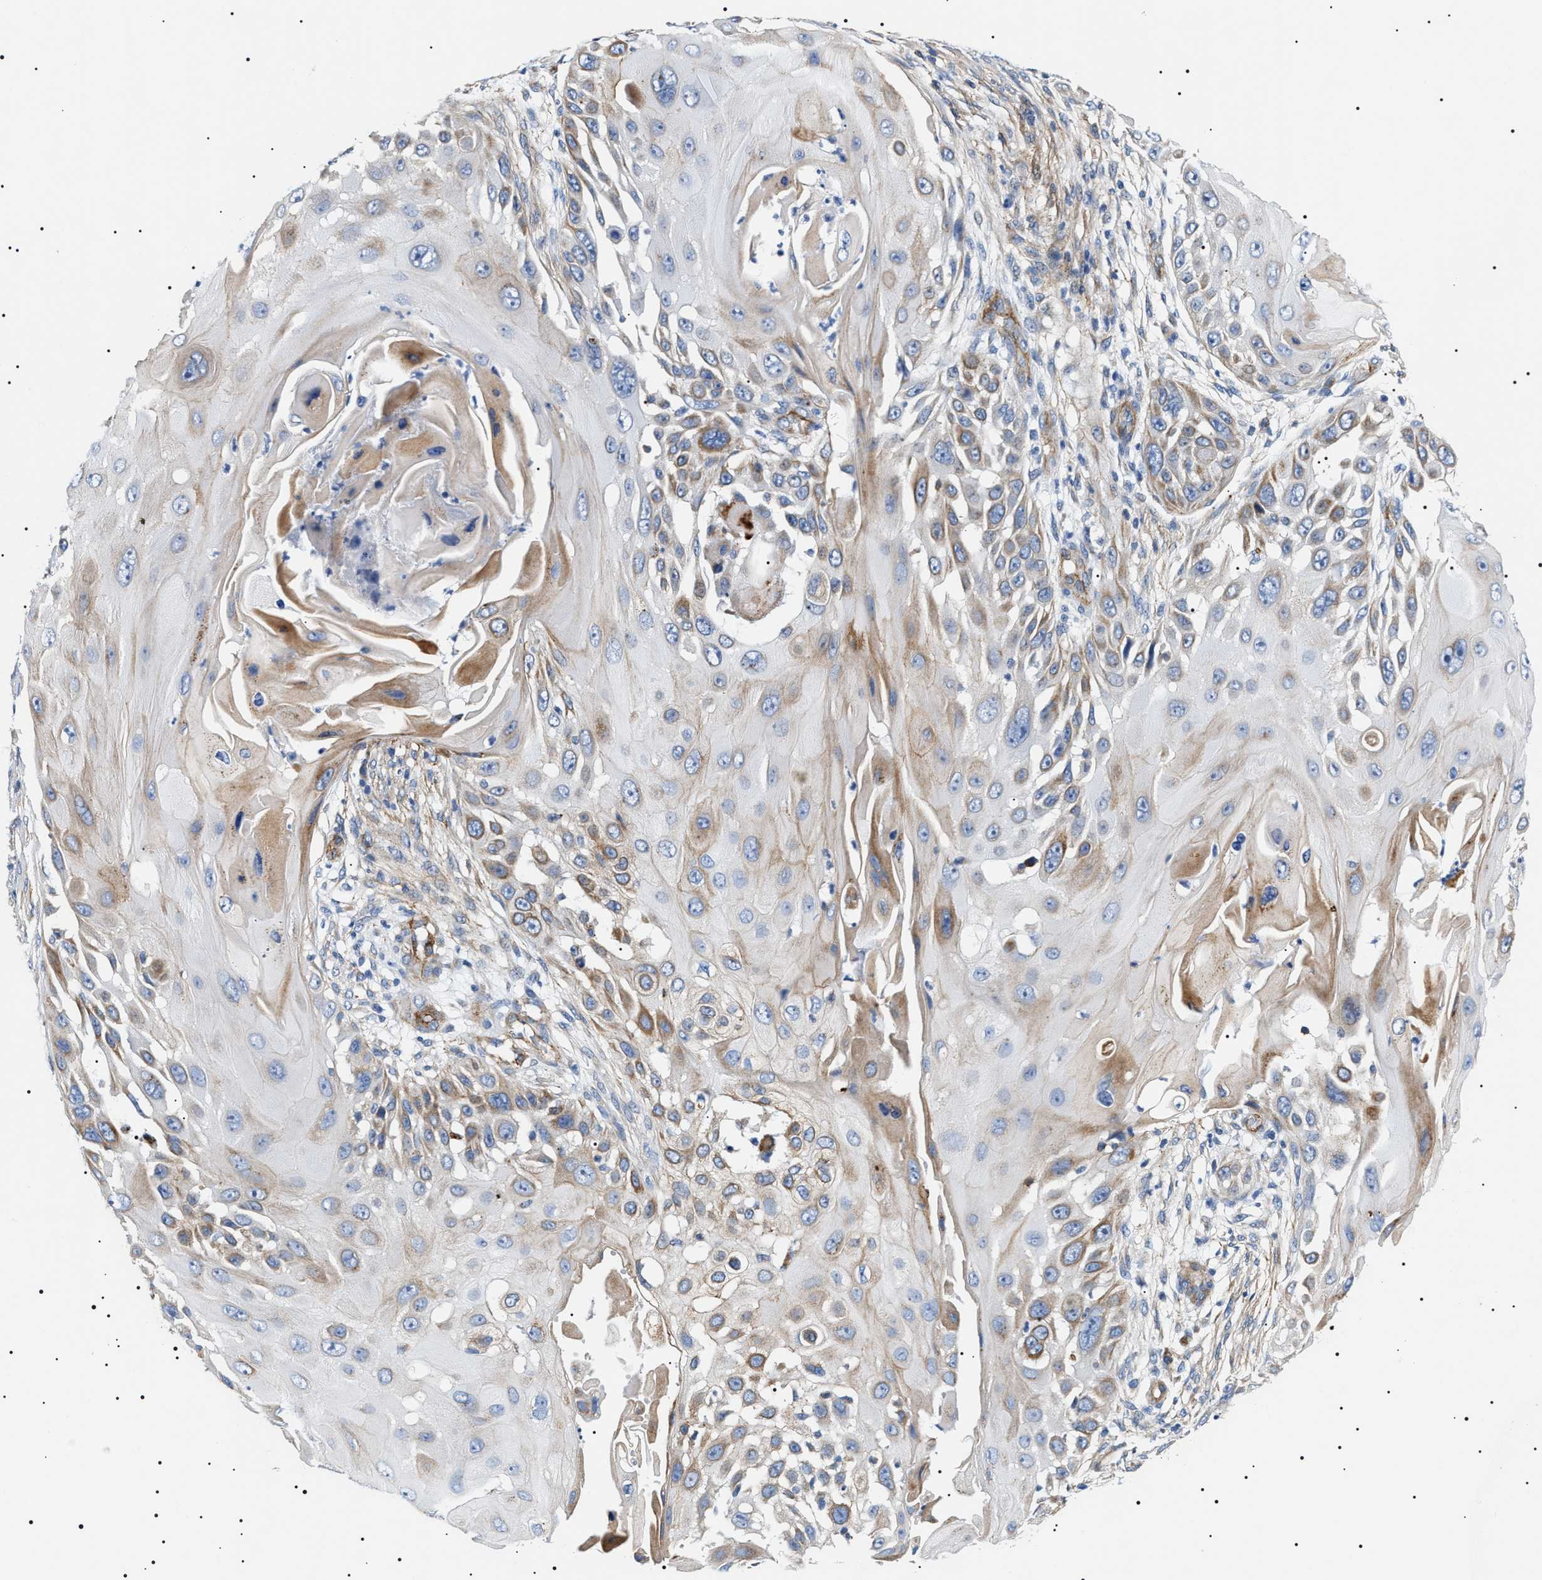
{"staining": {"intensity": "weak", "quantity": "25%-75%", "location": "cytoplasmic/membranous"}, "tissue": "skin cancer", "cell_type": "Tumor cells", "image_type": "cancer", "snomed": [{"axis": "morphology", "description": "Squamous cell carcinoma, NOS"}, {"axis": "topography", "description": "Skin"}], "caption": "IHC of skin squamous cell carcinoma demonstrates low levels of weak cytoplasmic/membranous staining in about 25%-75% of tumor cells. IHC stains the protein in brown and the nuclei are stained blue.", "gene": "TMEM222", "patient": {"sex": "female", "age": 44}}